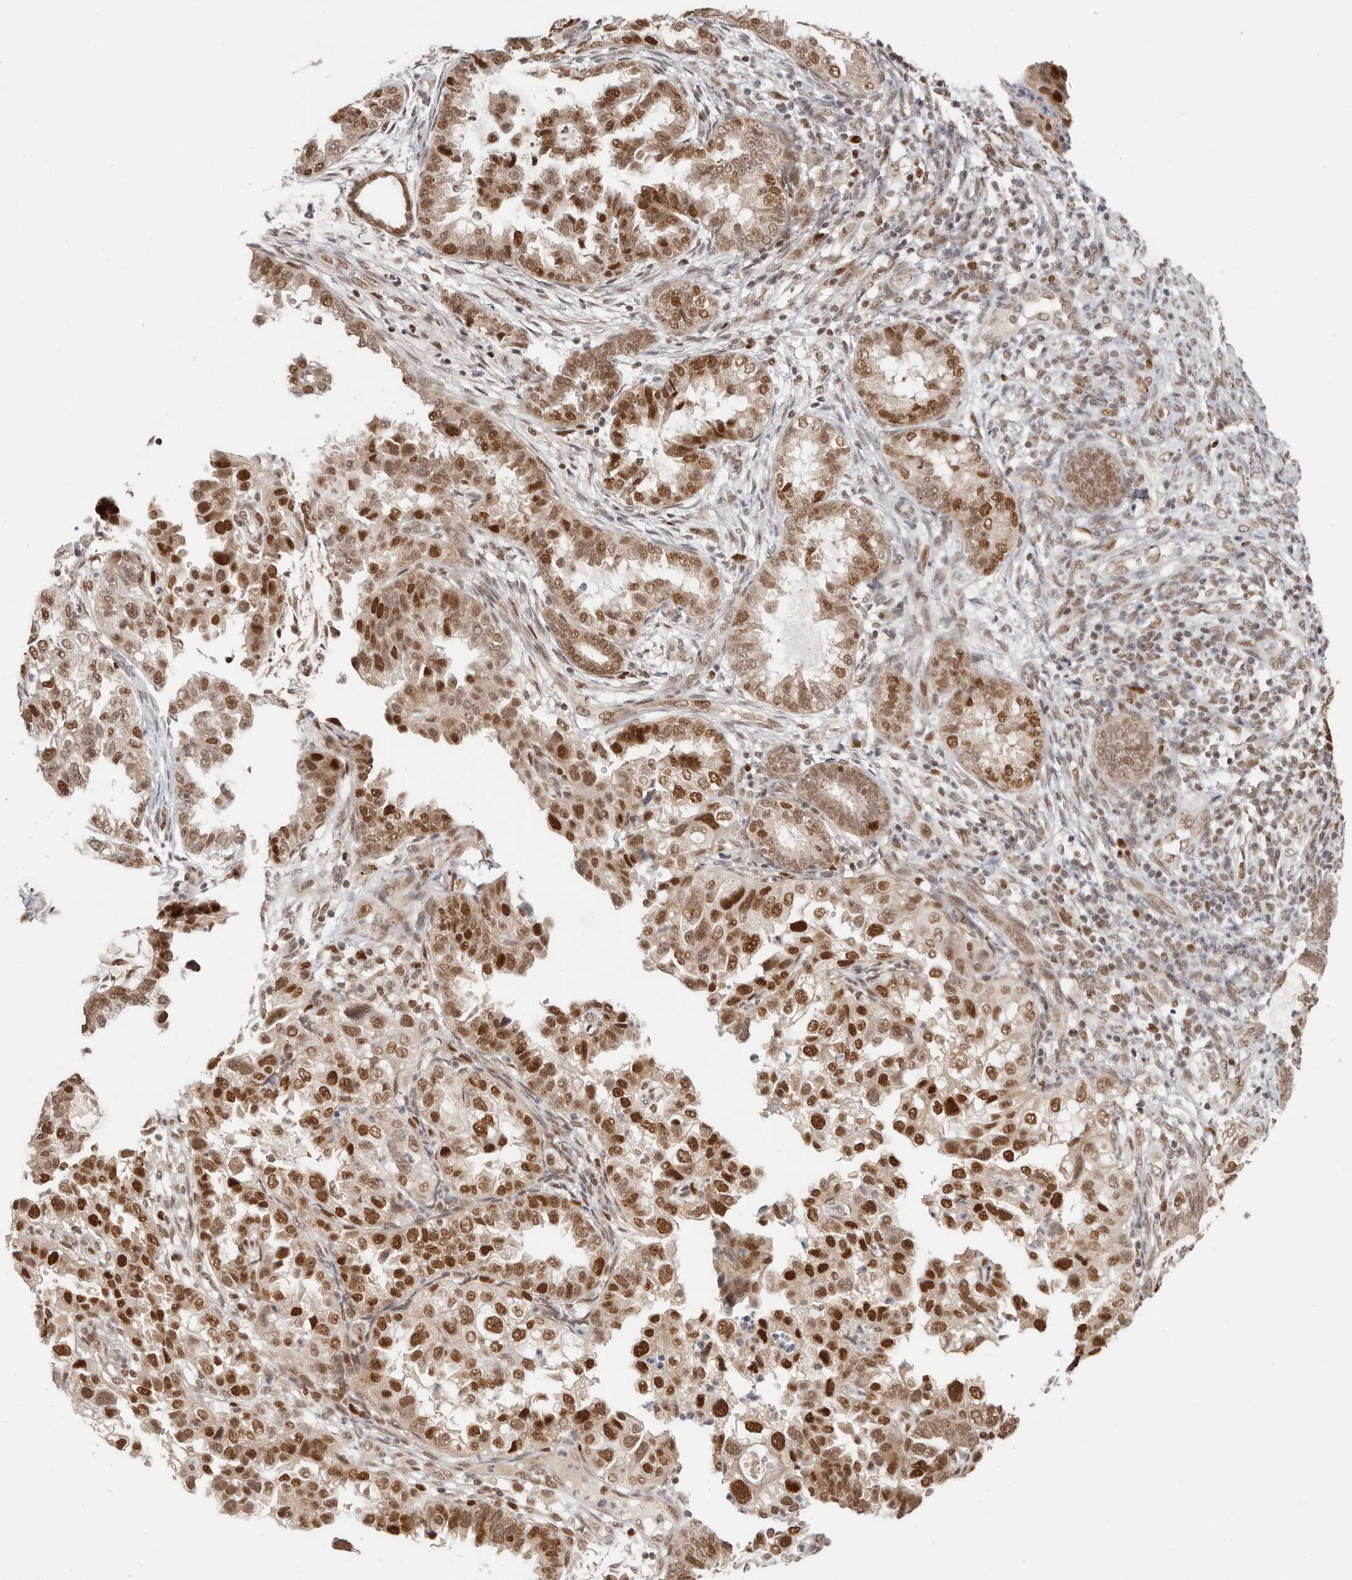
{"staining": {"intensity": "strong", "quantity": ">75%", "location": "nuclear"}, "tissue": "endometrial cancer", "cell_type": "Tumor cells", "image_type": "cancer", "snomed": [{"axis": "morphology", "description": "Adenocarcinoma, NOS"}, {"axis": "topography", "description": "Endometrium"}], "caption": "IHC of endometrial adenocarcinoma shows high levels of strong nuclear expression in about >75% of tumor cells. Immunohistochemistry stains the protein of interest in brown and the nuclei are stained blue.", "gene": "RFC2", "patient": {"sex": "female", "age": 85}}